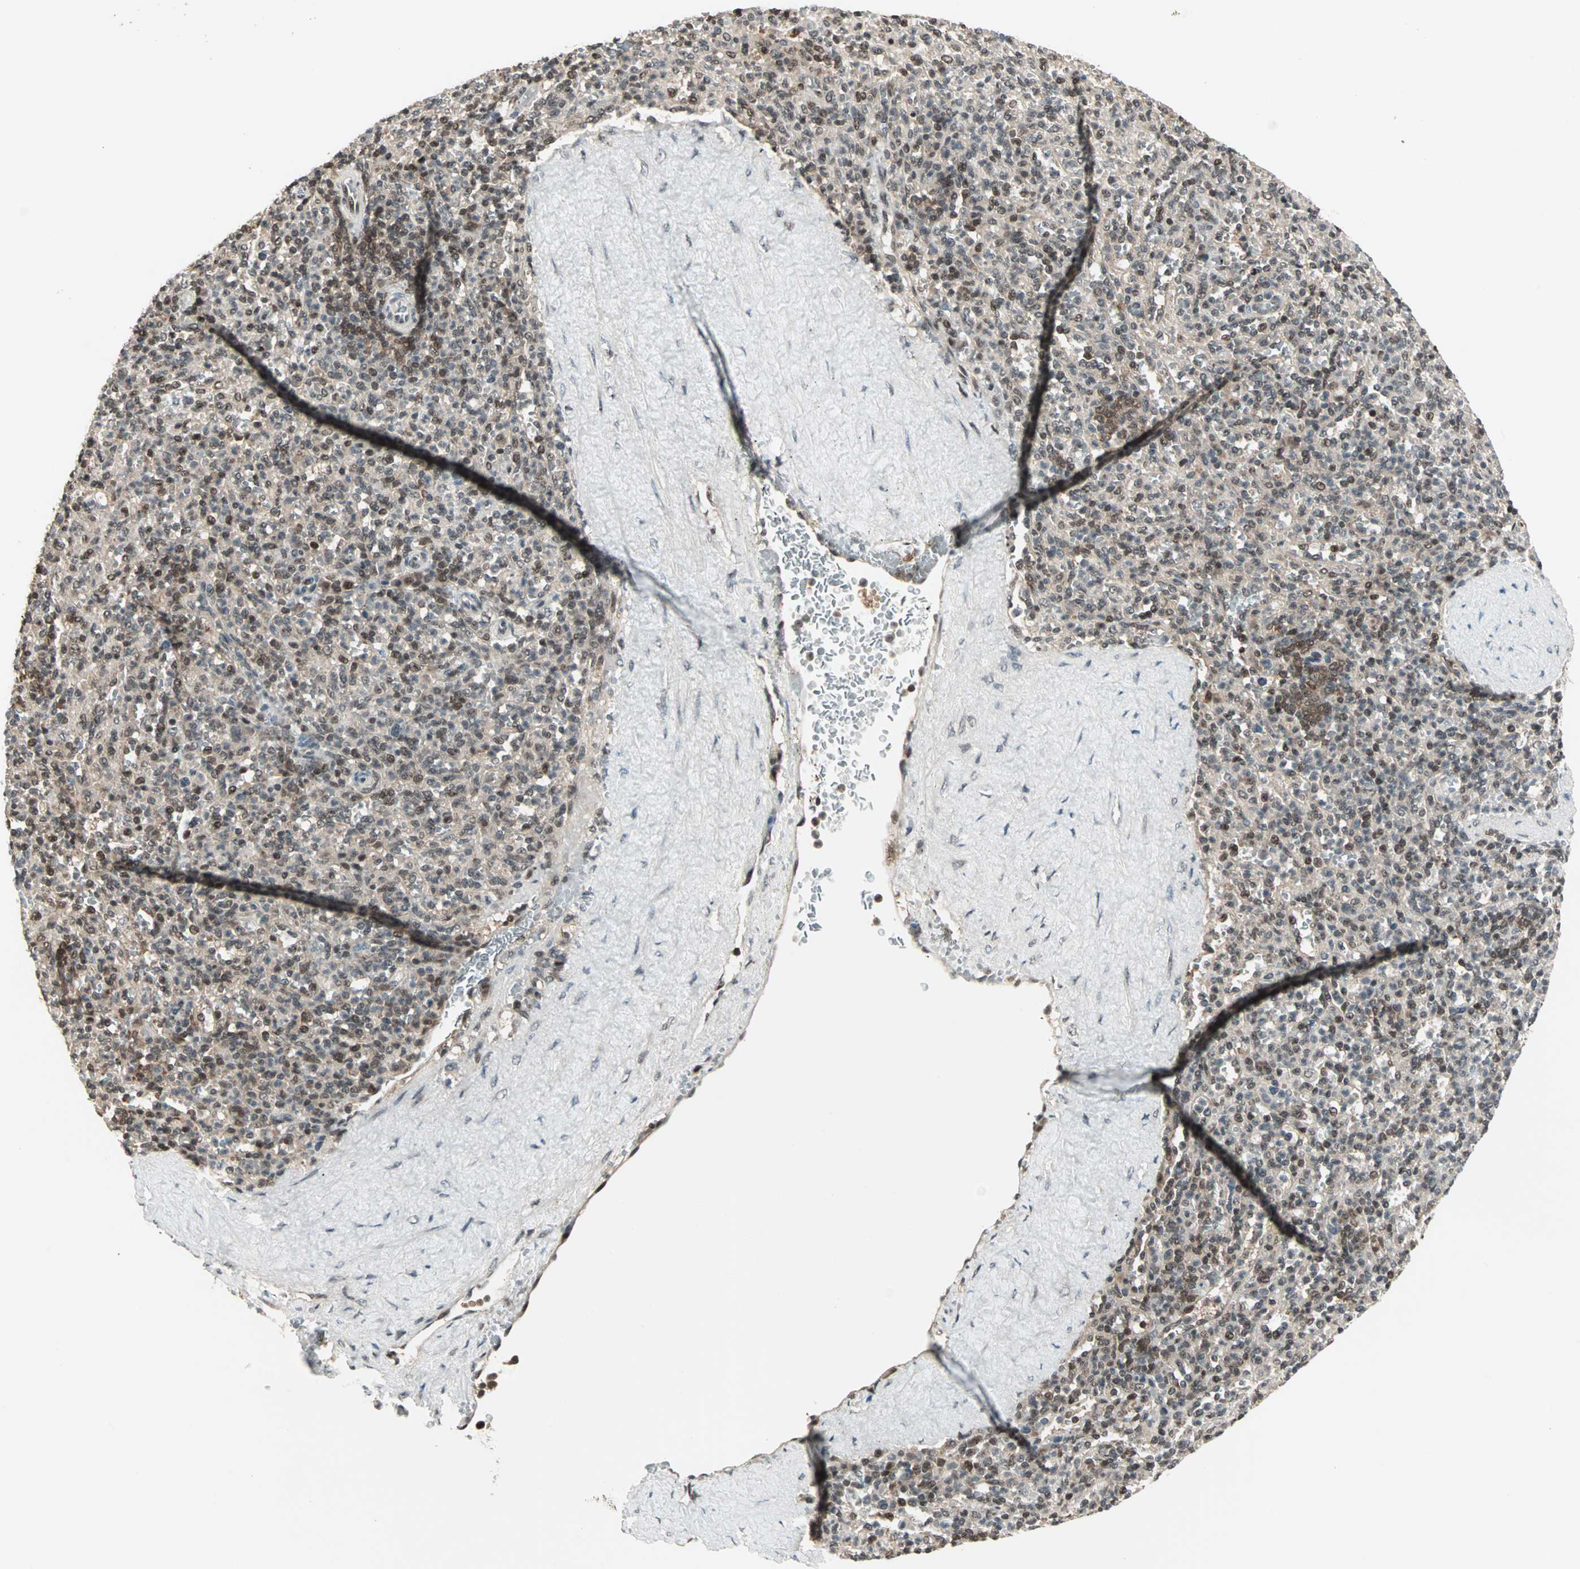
{"staining": {"intensity": "moderate", "quantity": "25%-75%", "location": "cytoplasmic/membranous,nuclear"}, "tissue": "spleen", "cell_type": "Cells in red pulp", "image_type": "normal", "snomed": [{"axis": "morphology", "description": "Normal tissue, NOS"}, {"axis": "topography", "description": "Spleen"}], "caption": "Human spleen stained with a brown dye shows moderate cytoplasmic/membranous,nuclear positive expression in approximately 25%-75% of cells in red pulp.", "gene": "ZNF44", "patient": {"sex": "male", "age": 36}}